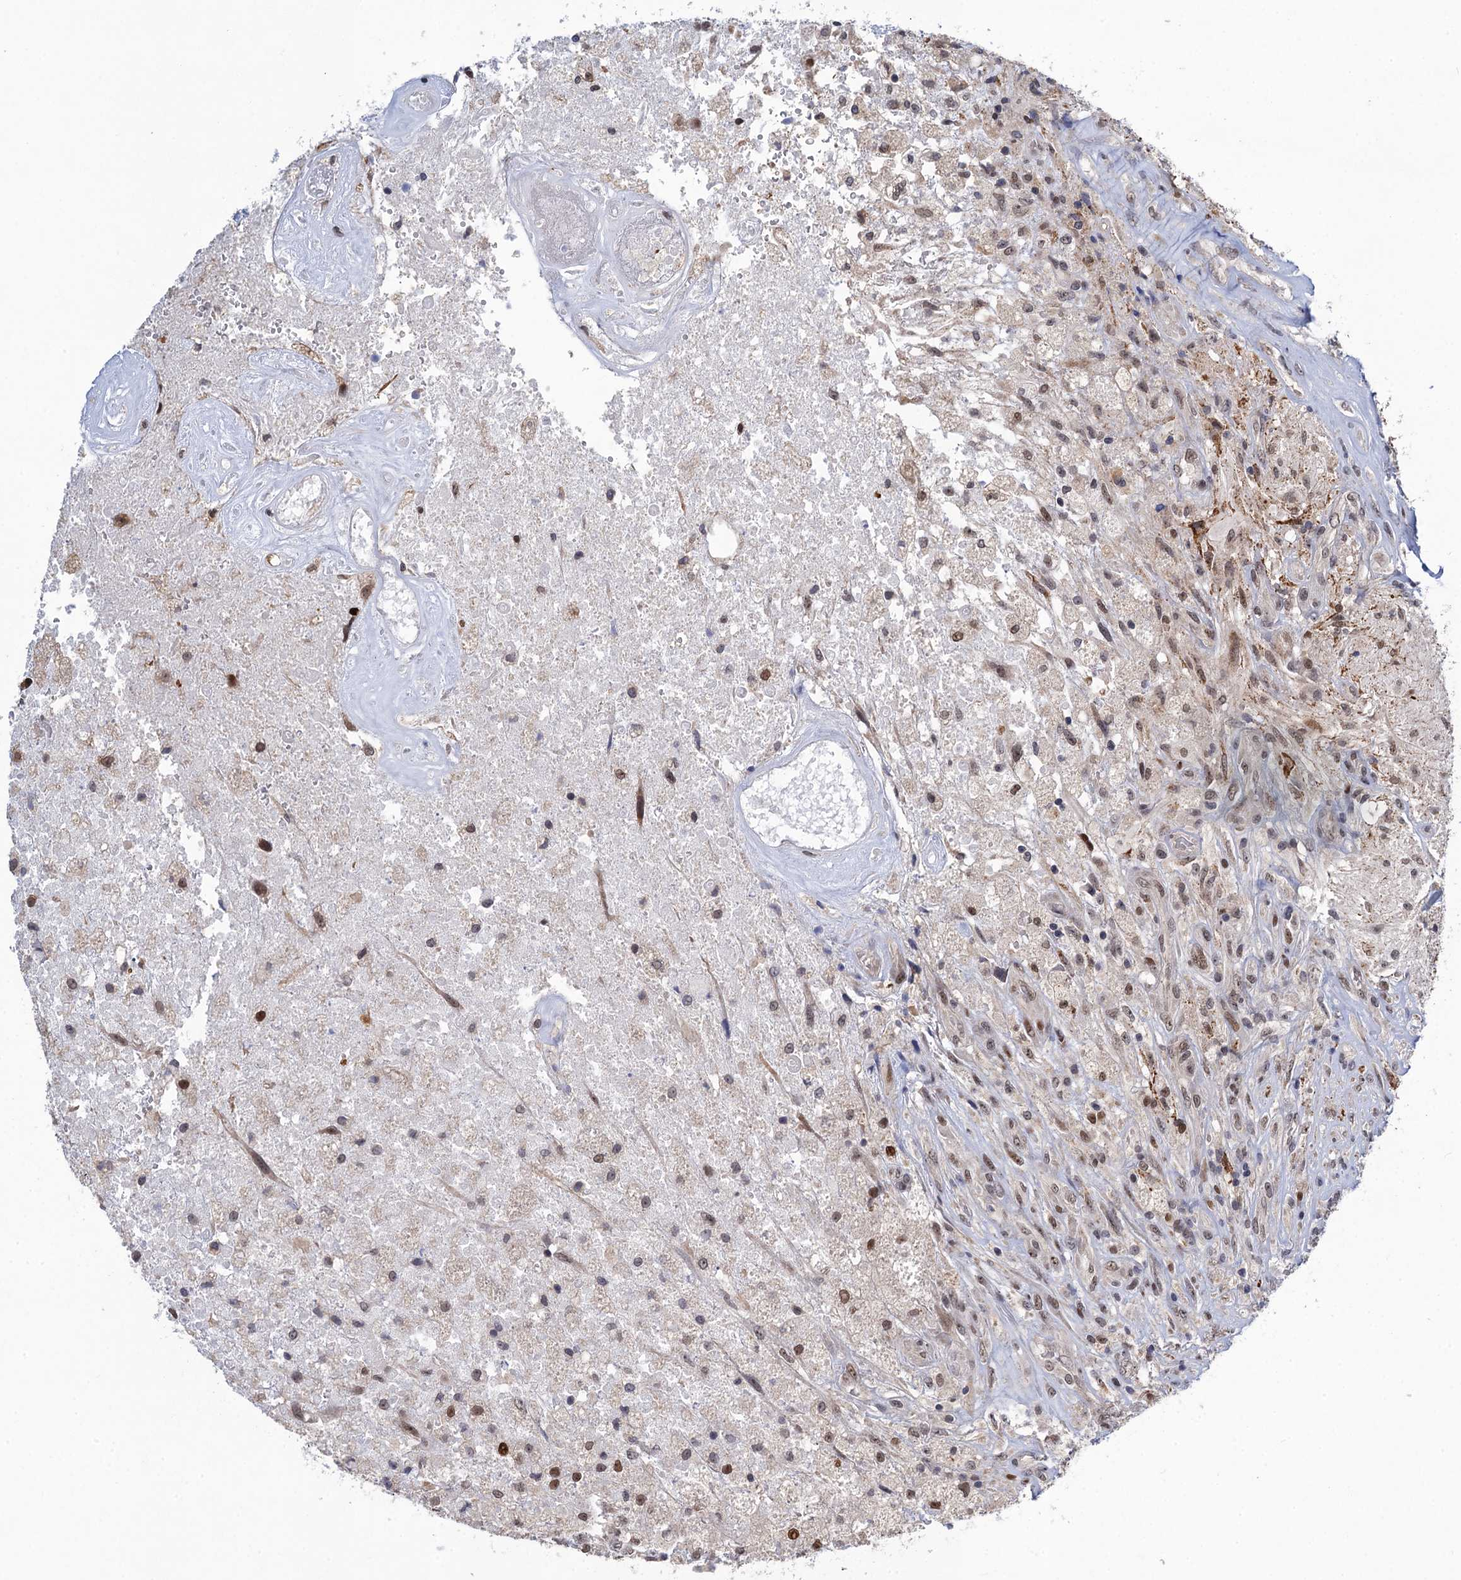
{"staining": {"intensity": "moderate", "quantity": "<25%", "location": "nuclear"}, "tissue": "glioma", "cell_type": "Tumor cells", "image_type": "cancer", "snomed": [{"axis": "morphology", "description": "Glioma, malignant, High grade"}, {"axis": "topography", "description": "Brain"}], "caption": "An image of human glioma stained for a protein displays moderate nuclear brown staining in tumor cells. (DAB = brown stain, brightfield microscopy at high magnification).", "gene": "ZAR1L", "patient": {"sex": "male", "age": 56}}